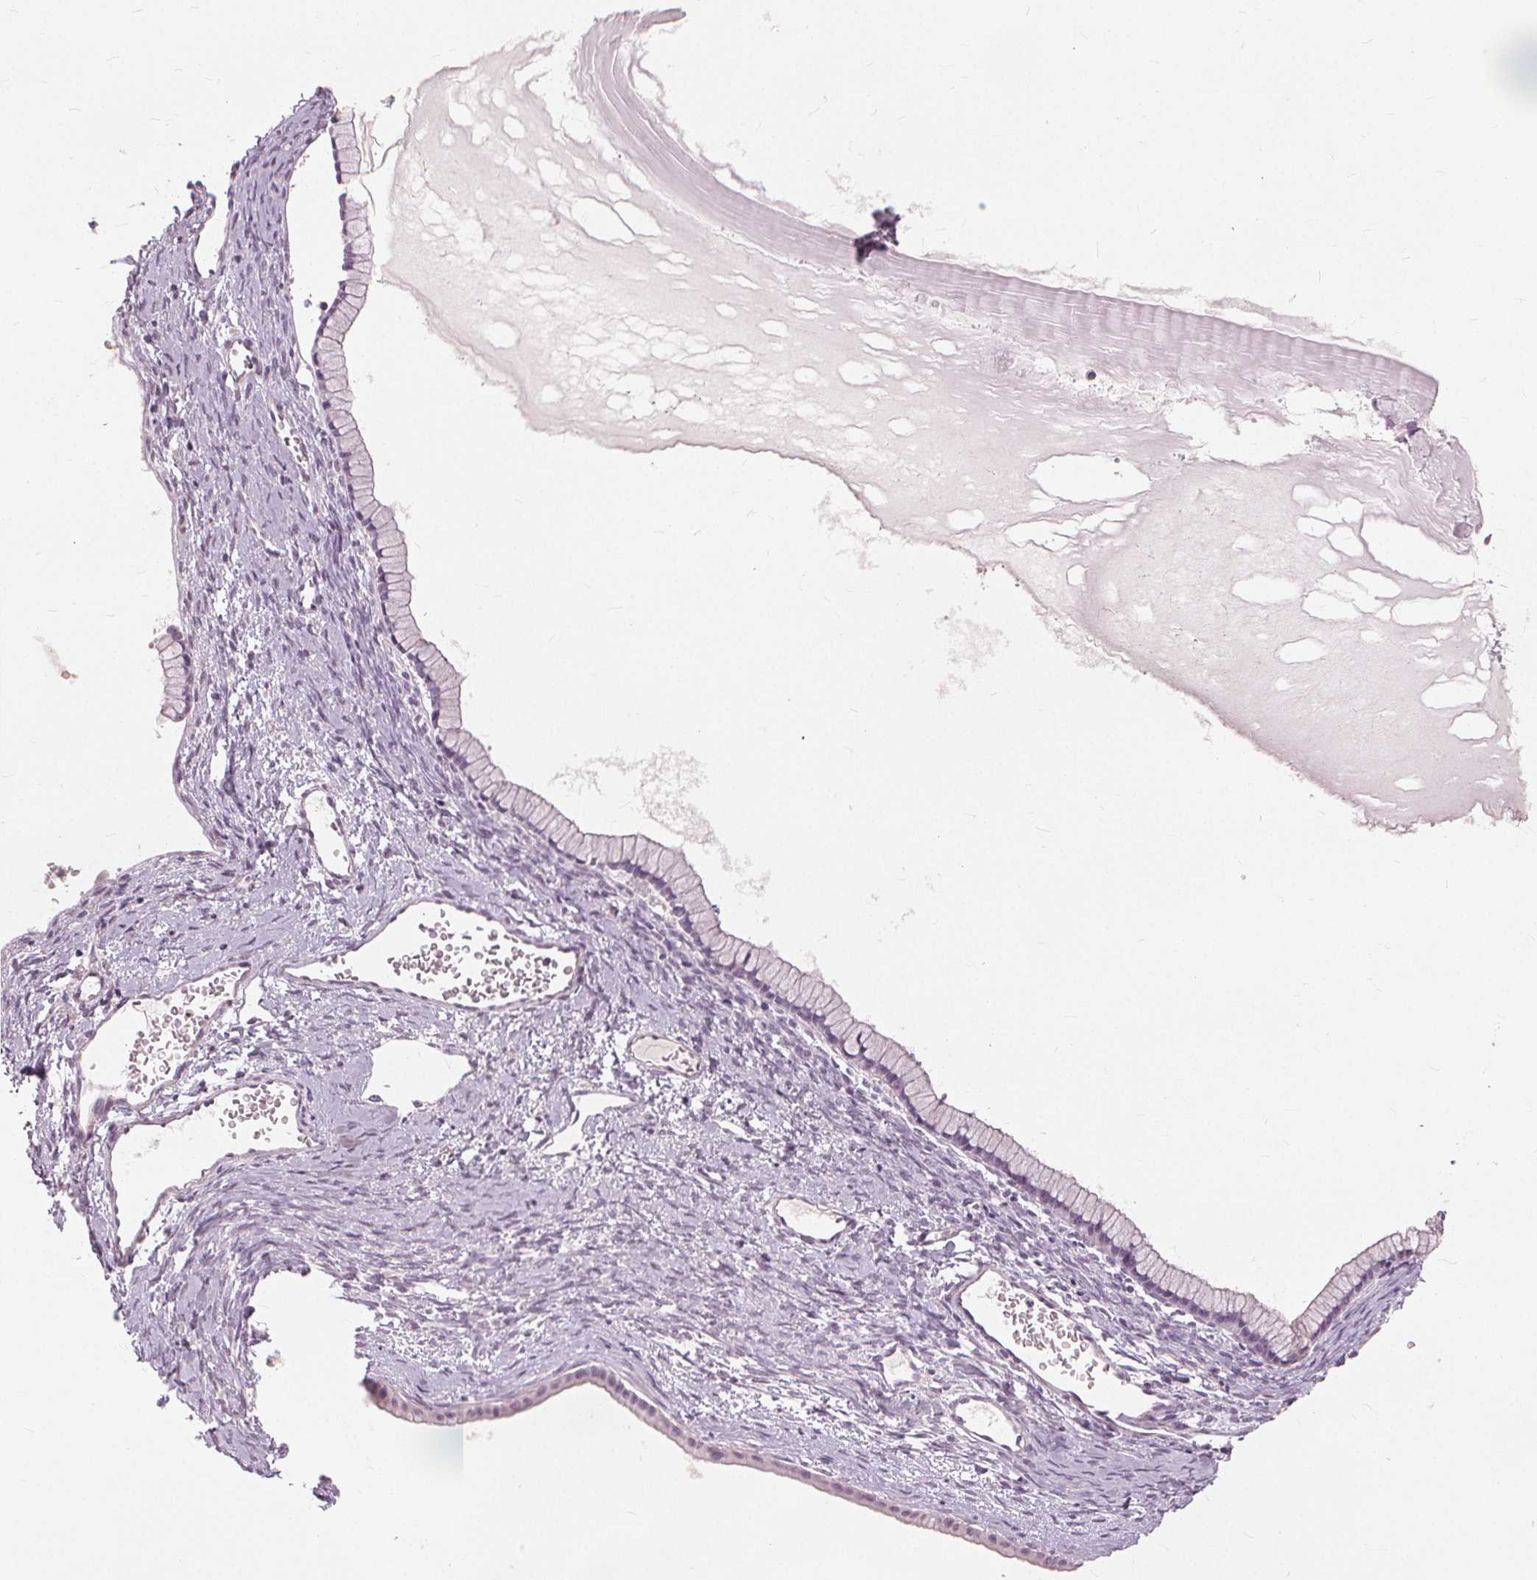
{"staining": {"intensity": "negative", "quantity": "none", "location": "none"}, "tissue": "ovarian cancer", "cell_type": "Tumor cells", "image_type": "cancer", "snomed": [{"axis": "morphology", "description": "Cystadenocarcinoma, mucinous, NOS"}, {"axis": "topography", "description": "Ovary"}], "caption": "DAB immunohistochemical staining of human ovarian cancer reveals no significant positivity in tumor cells.", "gene": "SFTPD", "patient": {"sex": "female", "age": 41}}